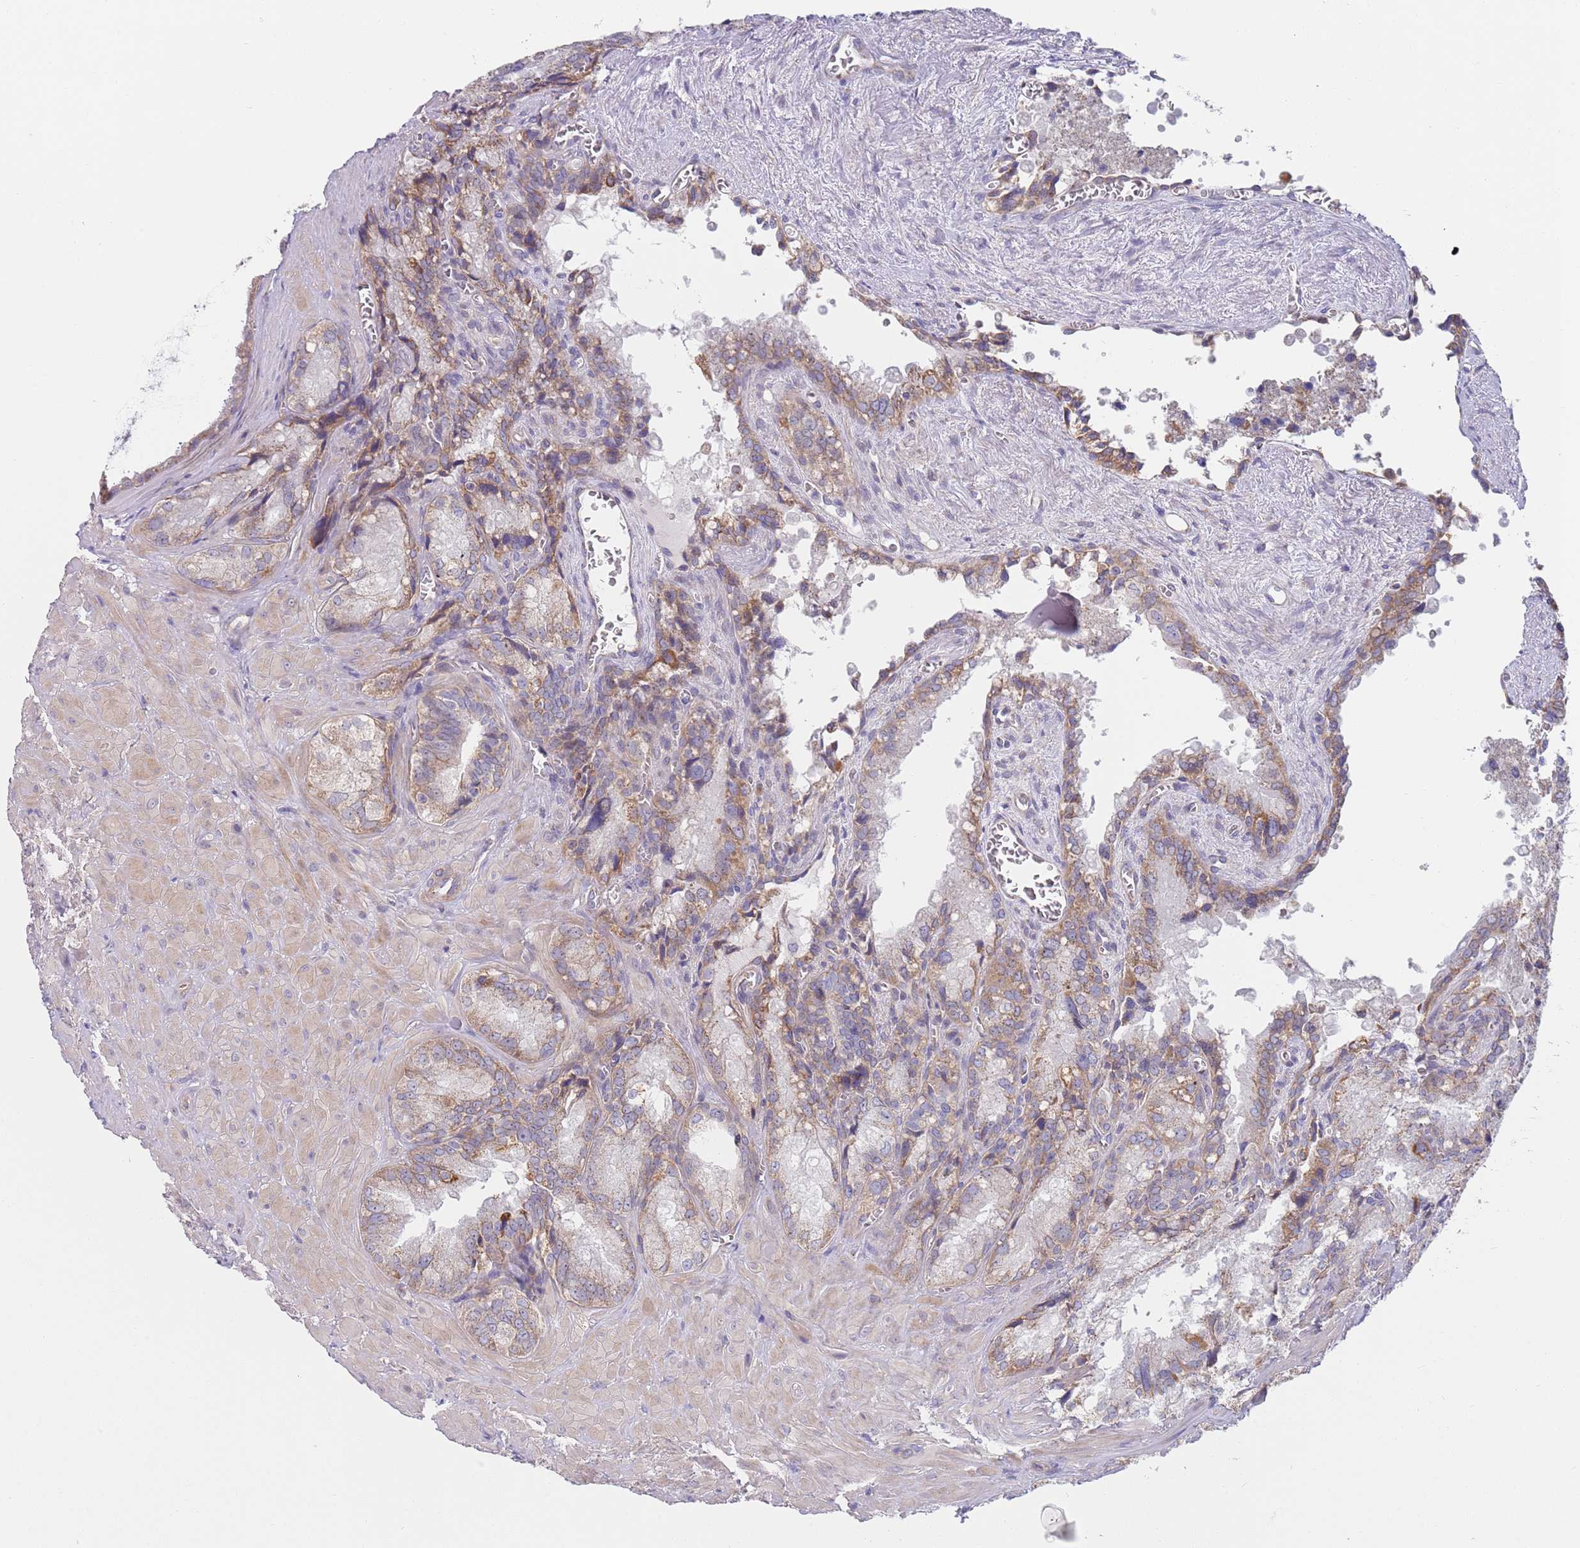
{"staining": {"intensity": "moderate", "quantity": "25%-75%", "location": "cytoplasmic/membranous"}, "tissue": "seminal vesicle", "cell_type": "Glandular cells", "image_type": "normal", "snomed": [{"axis": "morphology", "description": "Normal tissue, NOS"}, {"axis": "topography", "description": "Seminal veicle"}], "caption": "Seminal vesicle stained for a protein exhibits moderate cytoplasmic/membranous positivity in glandular cells. The staining is performed using DAB brown chromogen to label protein expression. The nuclei are counter-stained blue using hematoxylin.", "gene": "PWWP3A", "patient": {"sex": "male", "age": 62}}